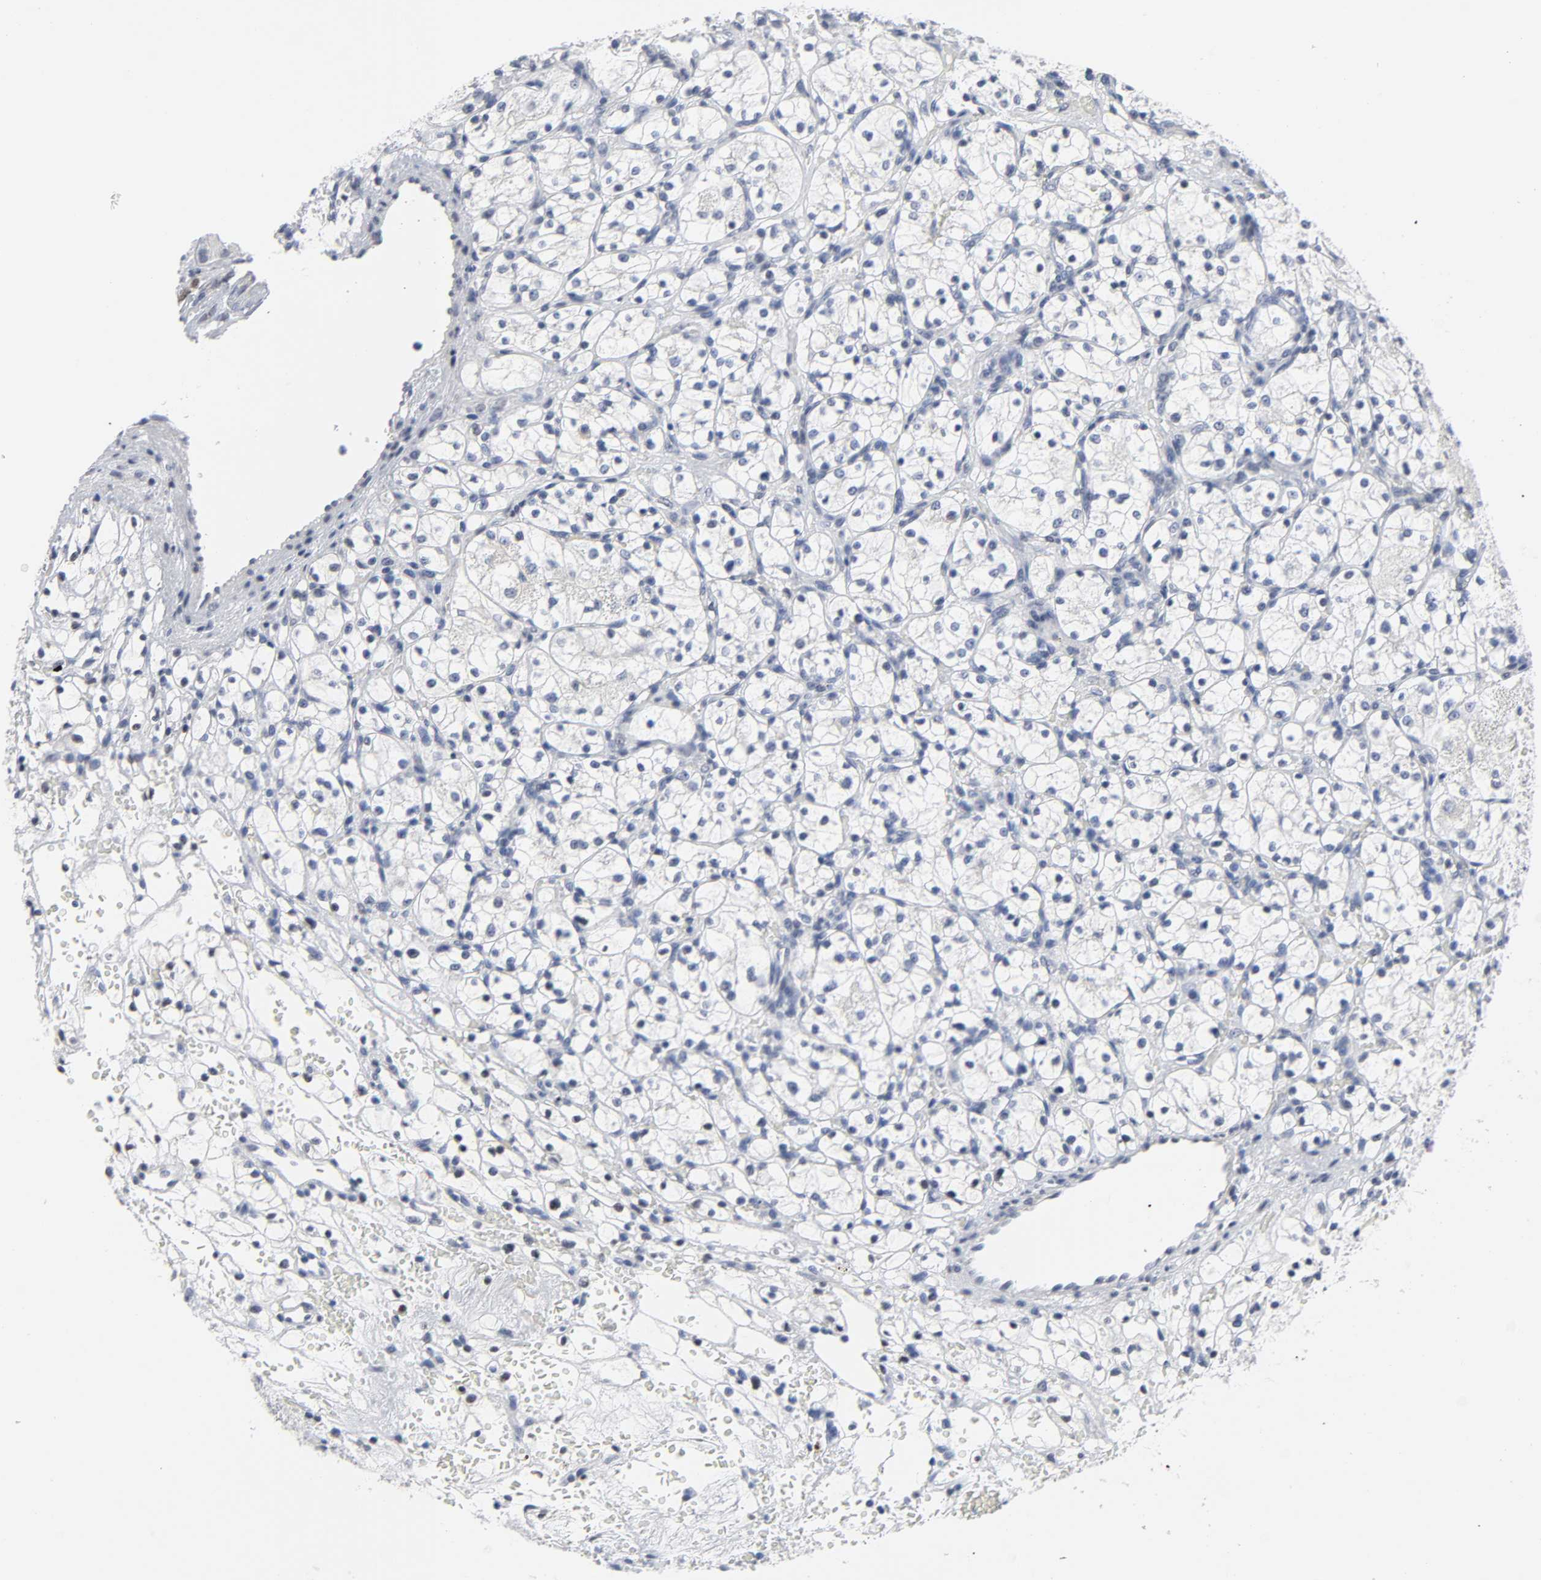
{"staining": {"intensity": "negative", "quantity": "none", "location": "none"}, "tissue": "renal cancer", "cell_type": "Tumor cells", "image_type": "cancer", "snomed": [{"axis": "morphology", "description": "Adenocarcinoma, NOS"}, {"axis": "topography", "description": "Kidney"}], "caption": "Immunohistochemistry (IHC) image of neoplastic tissue: renal adenocarcinoma stained with DAB displays no significant protein positivity in tumor cells. The staining was performed using DAB (3,3'-diaminobenzidine) to visualize the protein expression in brown, while the nuclei were stained in blue with hematoxylin (Magnification: 20x).", "gene": "SALL2", "patient": {"sex": "female", "age": 60}}